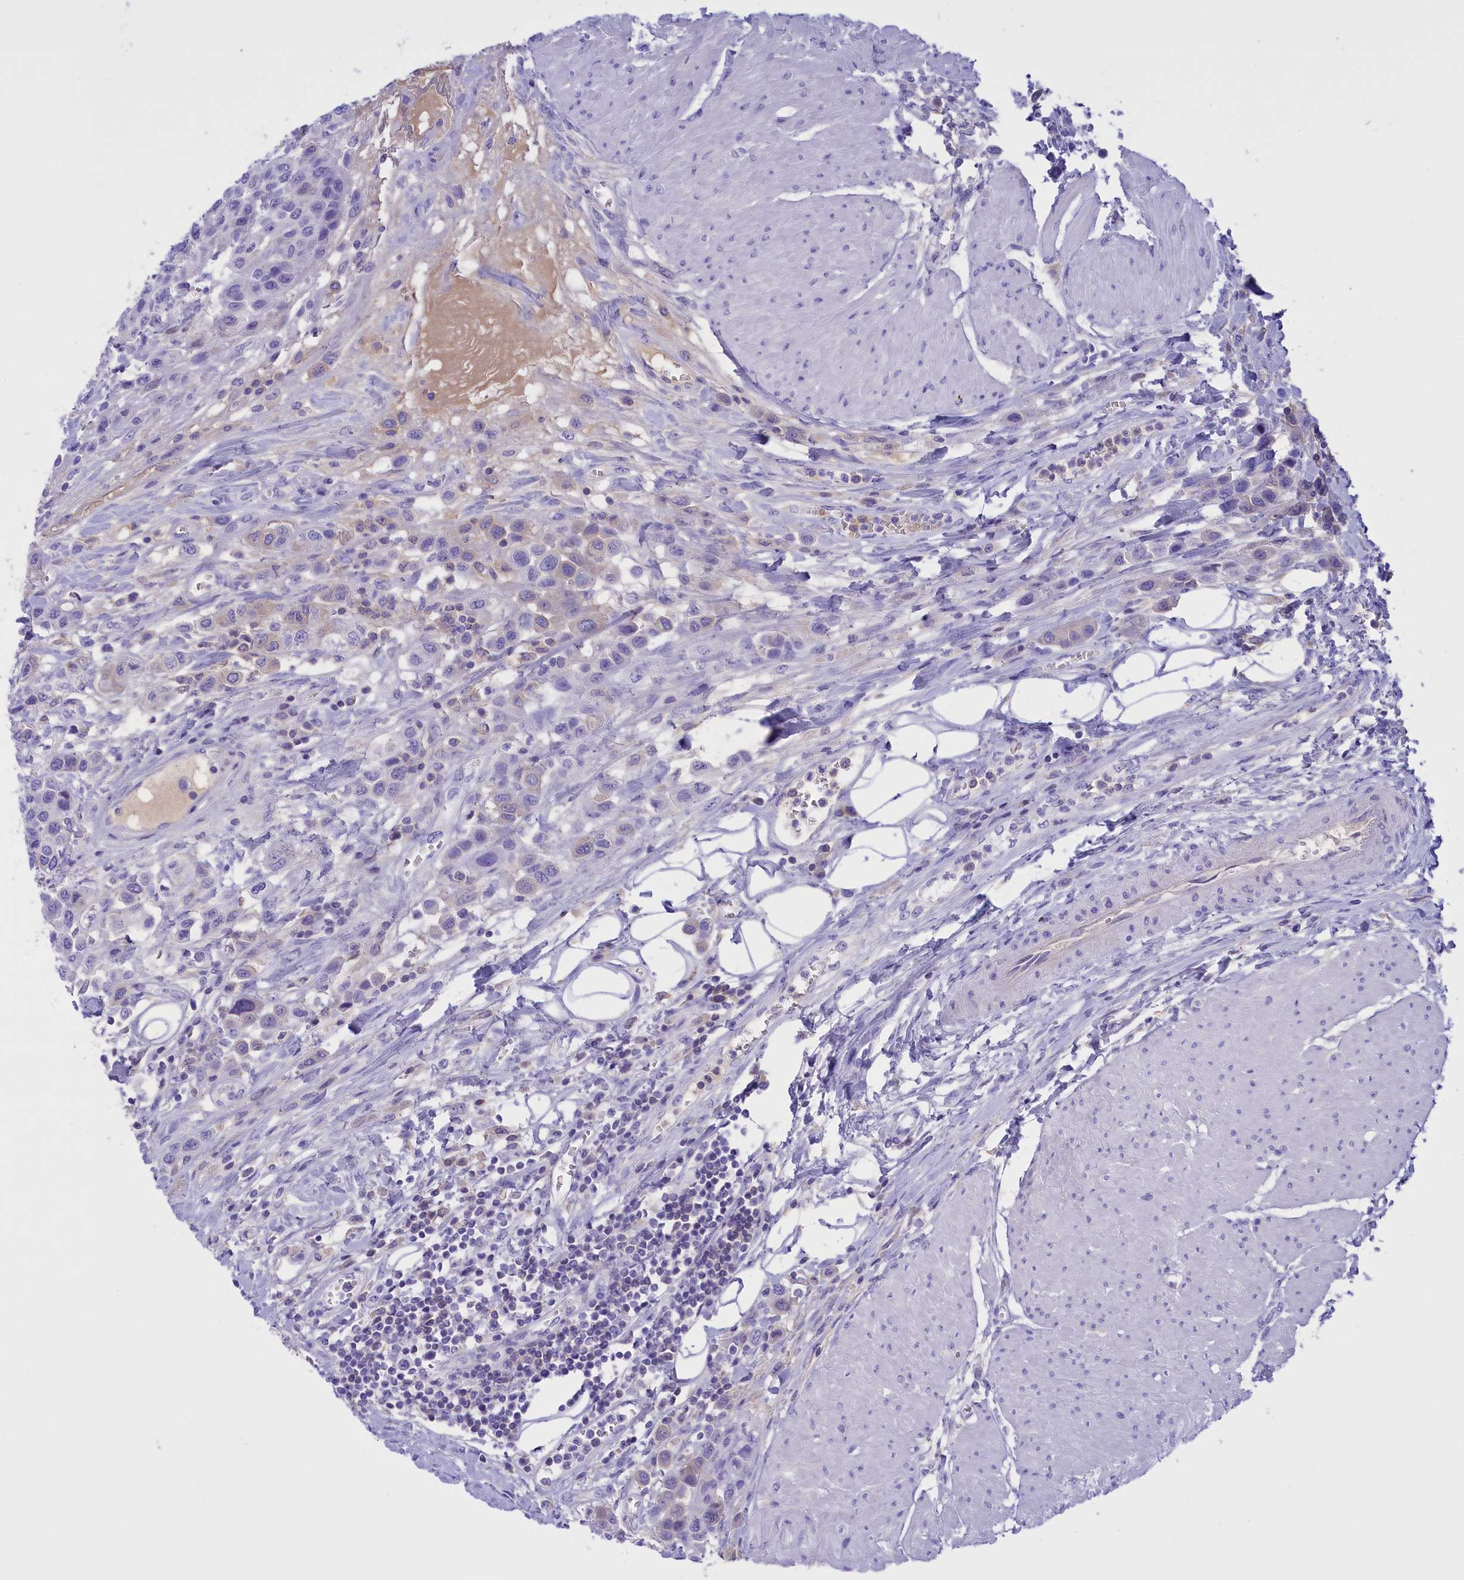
{"staining": {"intensity": "weak", "quantity": "<25%", "location": "cytoplasmic/membranous"}, "tissue": "urothelial cancer", "cell_type": "Tumor cells", "image_type": "cancer", "snomed": [{"axis": "morphology", "description": "Urothelial carcinoma, High grade"}, {"axis": "topography", "description": "Urinary bladder"}], "caption": "Urothelial cancer was stained to show a protein in brown. There is no significant positivity in tumor cells. The staining was performed using DAB (3,3'-diaminobenzidine) to visualize the protein expression in brown, while the nuclei were stained in blue with hematoxylin (Magnification: 20x).", "gene": "PROK2", "patient": {"sex": "male", "age": 50}}